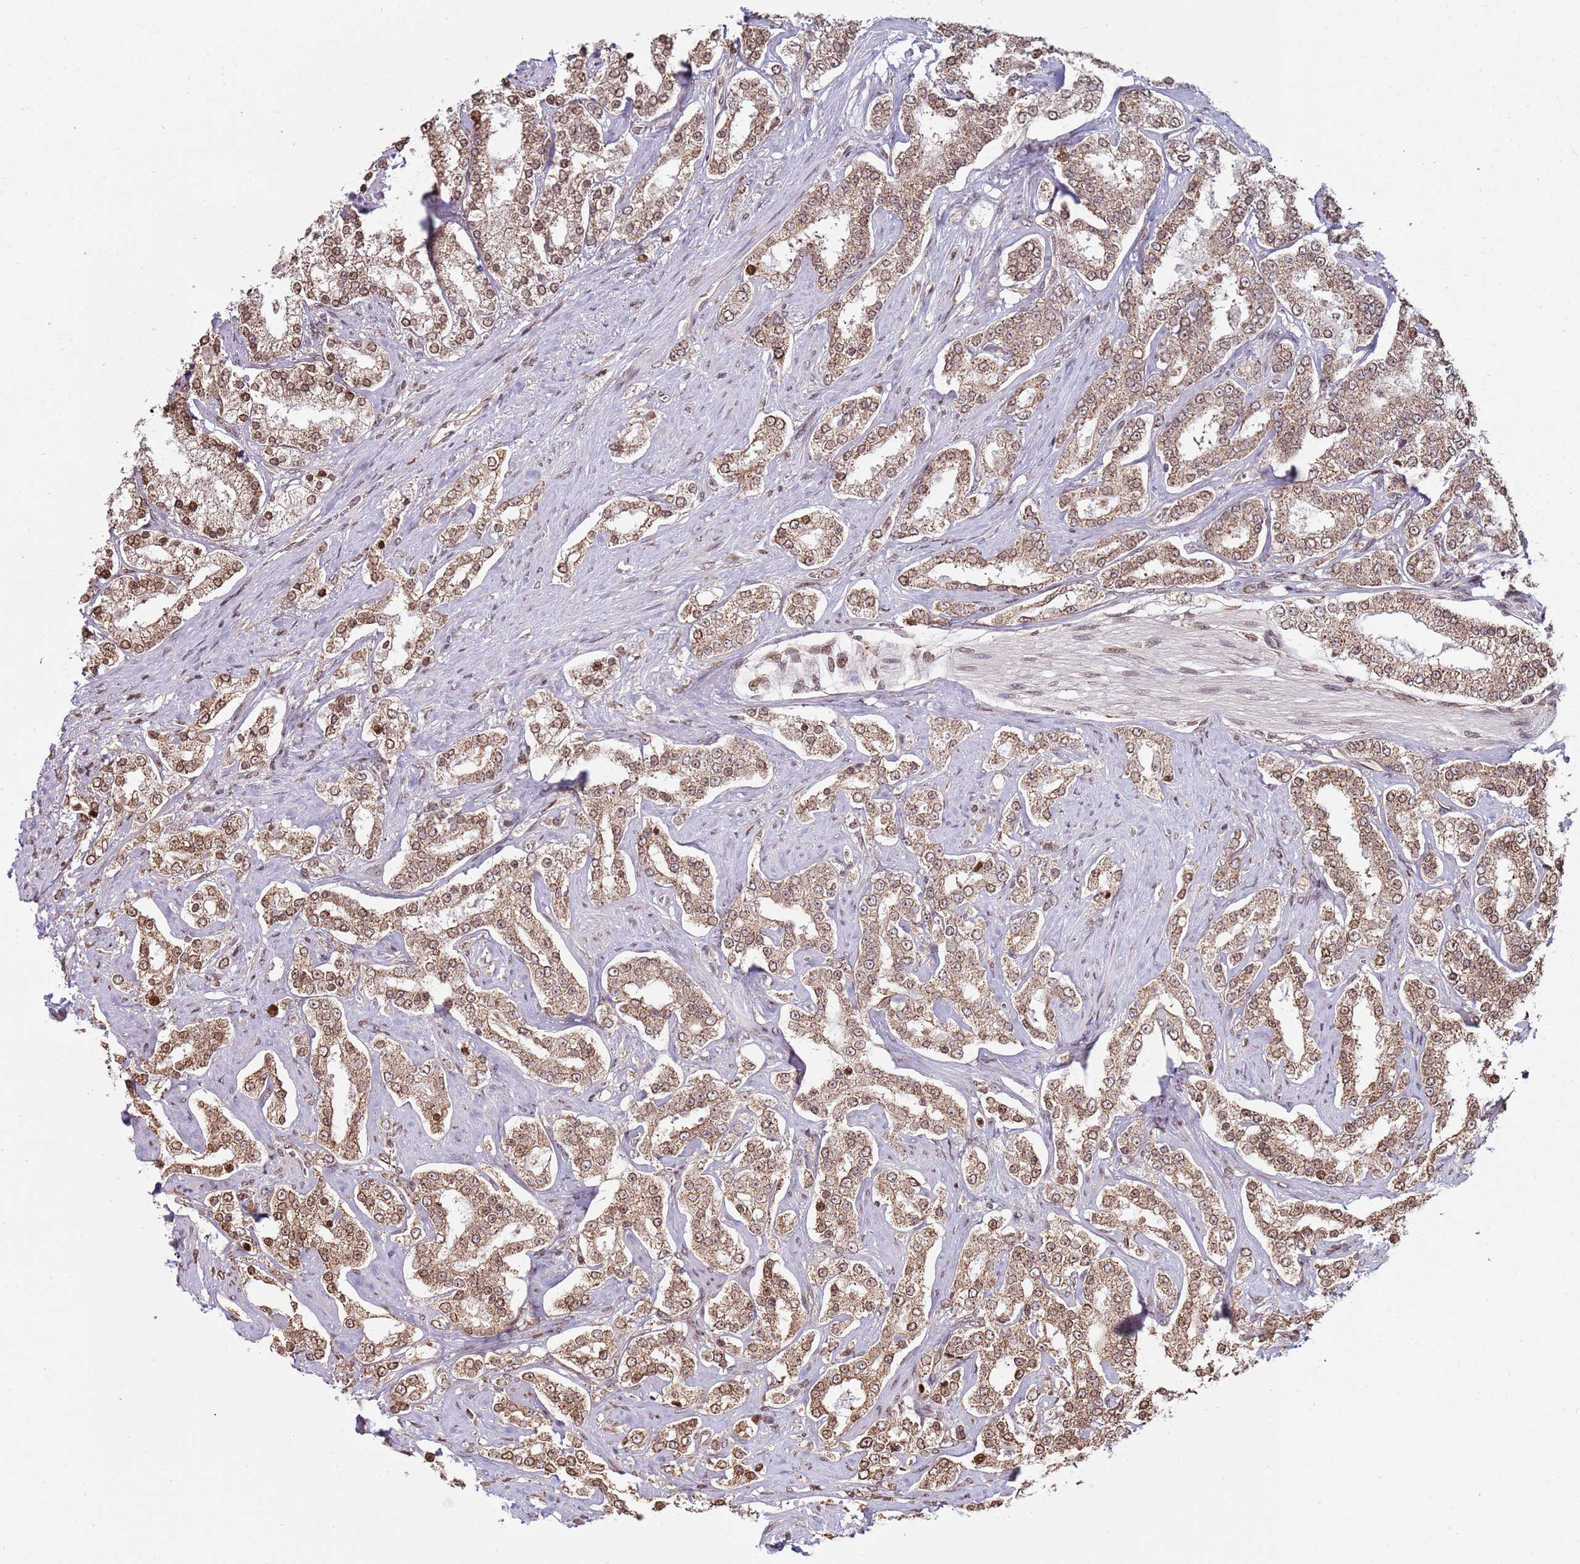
{"staining": {"intensity": "moderate", "quantity": ">75%", "location": "cytoplasmic/membranous,nuclear"}, "tissue": "prostate cancer", "cell_type": "Tumor cells", "image_type": "cancer", "snomed": [{"axis": "morphology", "description": "Normal tissue, NOS"}, {"axis": "morphology", "description": "Adenocarcinoma, High grade"}, {"axis": "topography", "description": "Prostate"}], "caption": "The immunohistochemical stain labels moderate cytoplasmic/membranous and nuclear staining in tumor cells of prostate cancer (adenocarcinoma (high-grade)) tissue.", "gene": "SCAF1", "patient": {"sex": "male", "age": 83}}